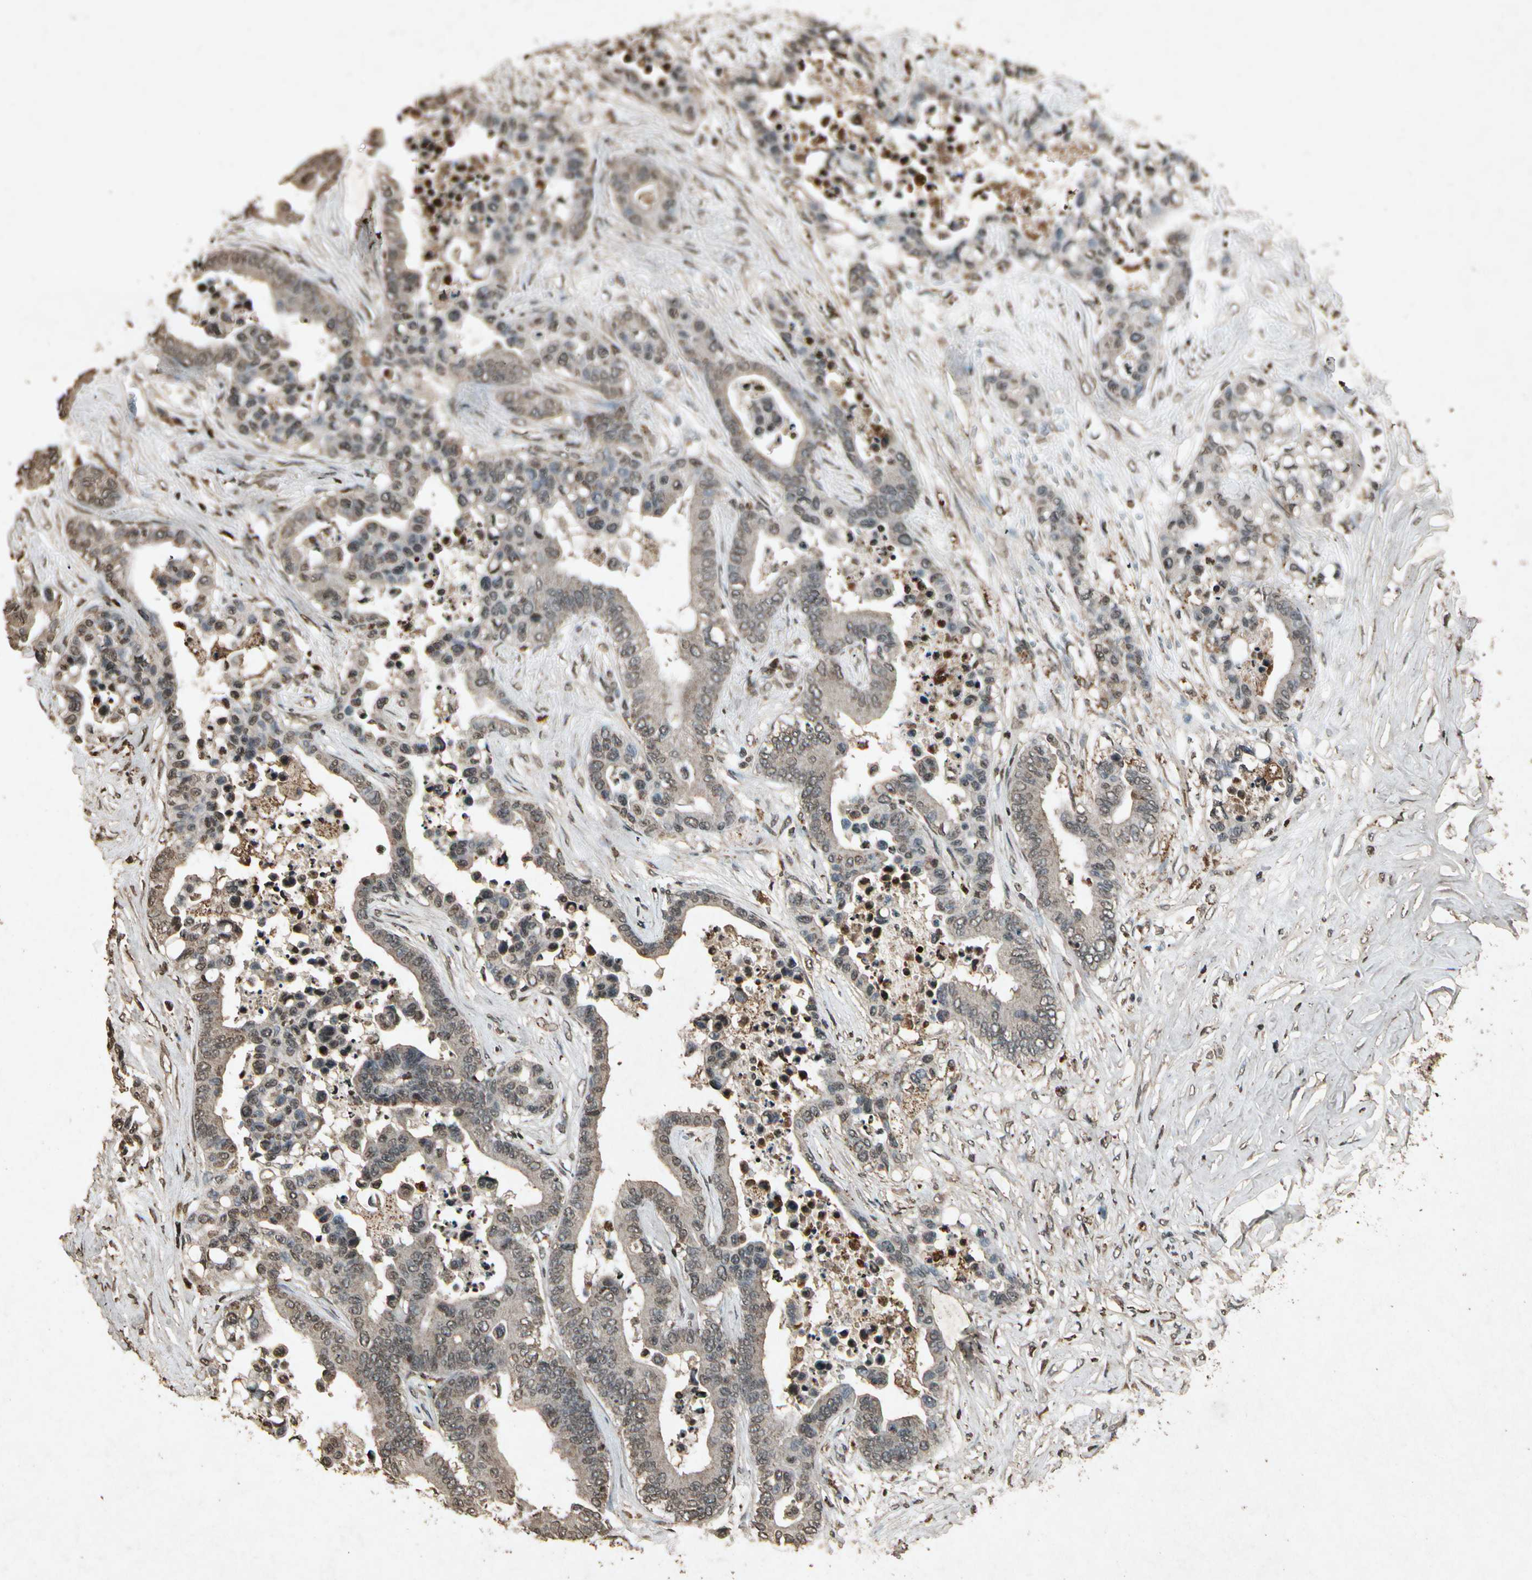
{"staining": {"intensity": "weak", "quantity": "25%-75%", "location": "cytoplasmic/membranous,nuclear"}, "tissue": "colorectal cancer", "cell_type": "Tumor cells", "image_type": "cancer", "snomed": [{"axis": "morphology", "description": "Normal tissue, NOS"}, {"axis": "morphology", "description": "Adenocarcinoma, NOS"}, {"axis": "topography", "description": "Colon"}], "caption": "Immunohistochemical staining of human adenocarcinoma (colorectal) exhibits weak cytoplasmic/membranous and nuclear protein staining in approximately 25%-75% of tumor cells. Using DAB (brown) and hematoxylin (blue) stains, captured at high magnification using brightfield microscopy.", "gene": "GC", "patient": {"sex": "male", "age": 82}}